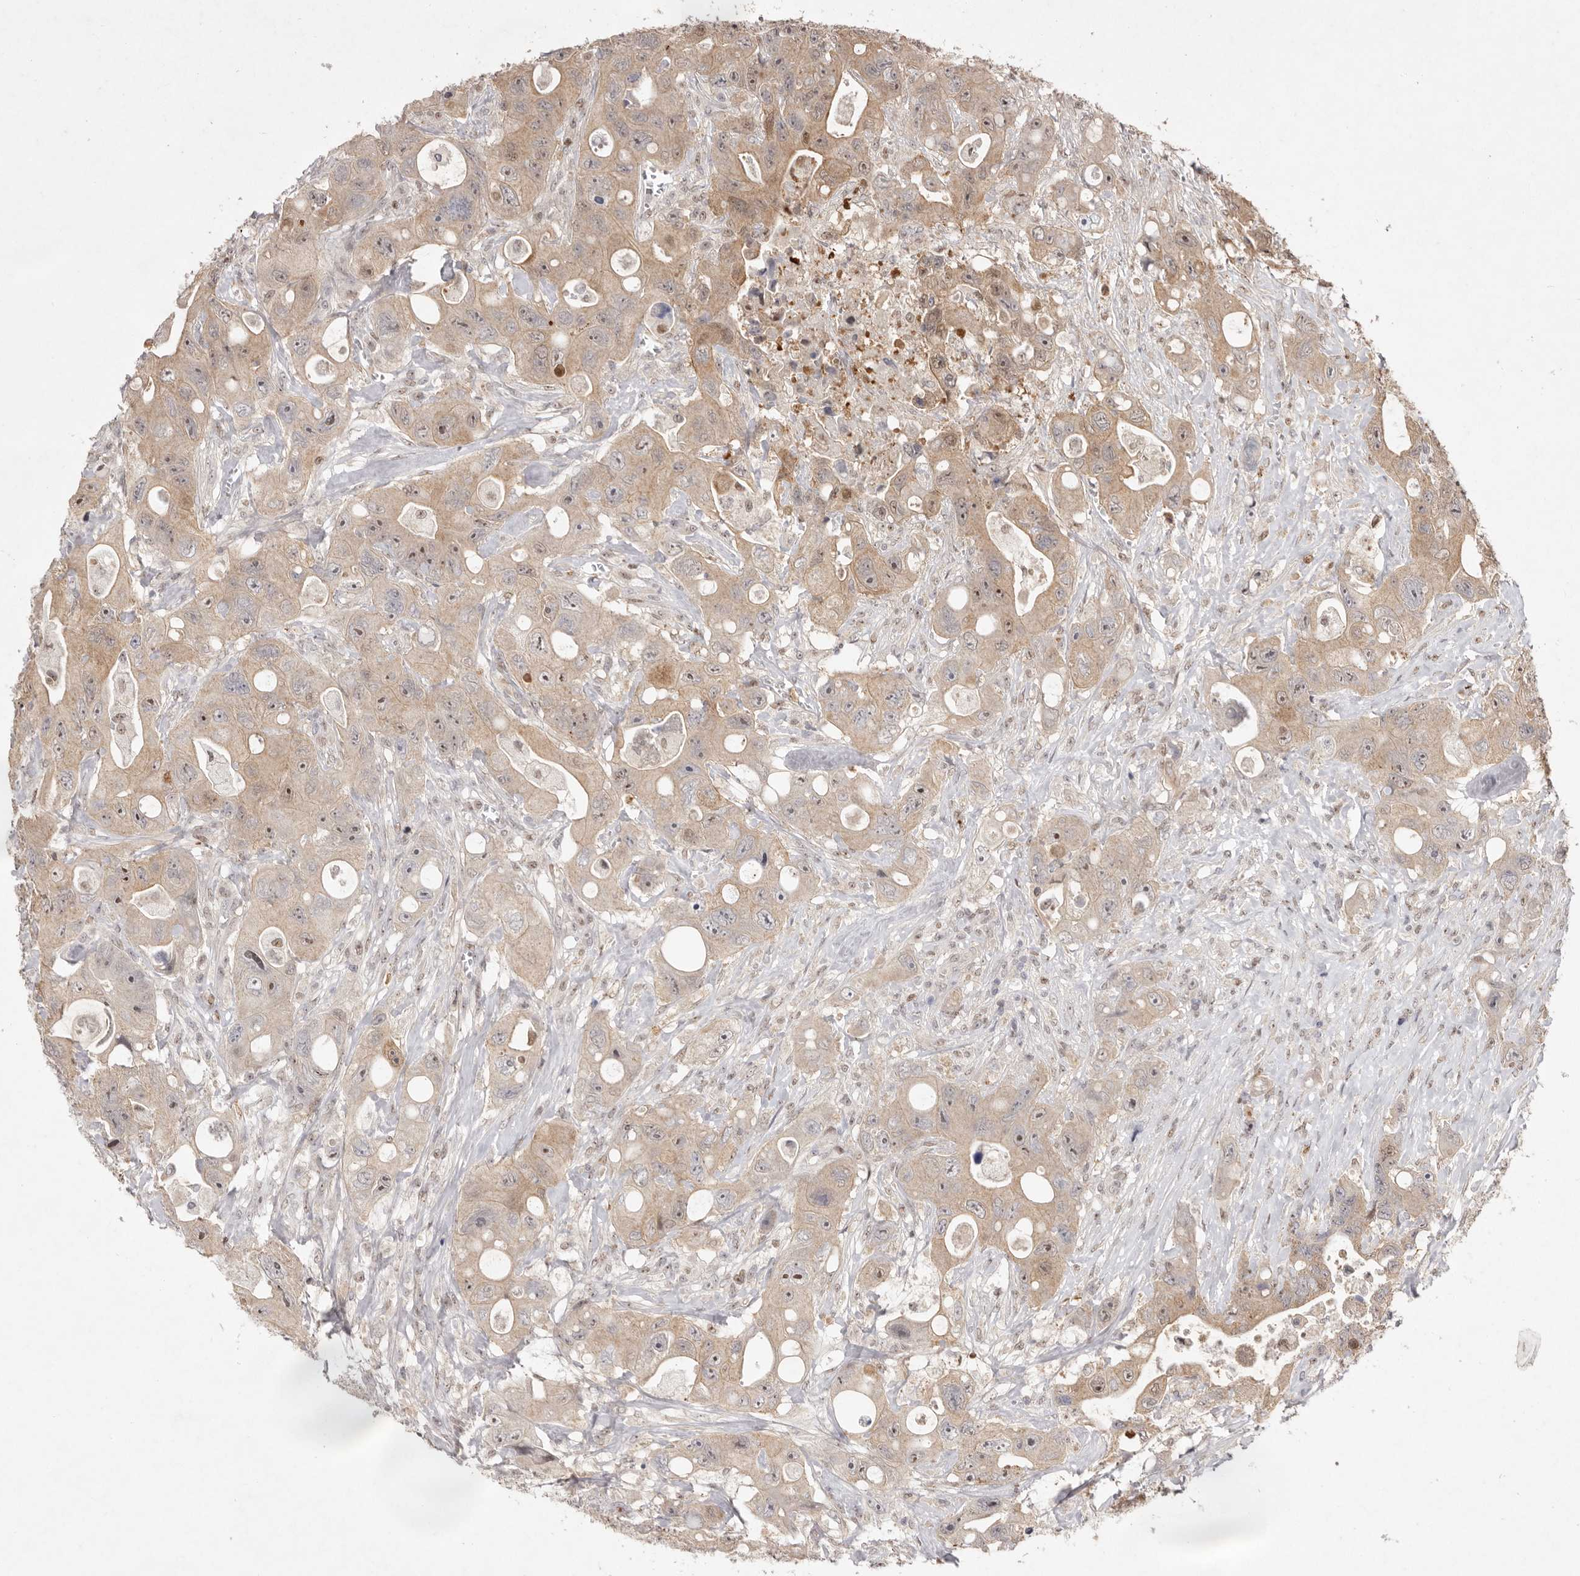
{"staining": {"intensity": "moderate", "quantity": ">75%", "location": "cytoplasmic/membranous,nuclear"}, "tissue": "colorectal cancer", "cell_type": "Tumor cells", "image_type": "cancer", "snomed": [{"axis": "morphology", "description": "Adenocarcinoma, NOS"}, {"axis": "topography", "description": "Colon"}], "caption": "IHC photomicrograph of colorectal cancer stained for a protein (brown), which reveals medium levels of moderate cytoplasmic/membranous and nuclear expression in about >75% of tumor cells.", "gene": "TADA1", "patient": {"sex": "female", "age": 46}}